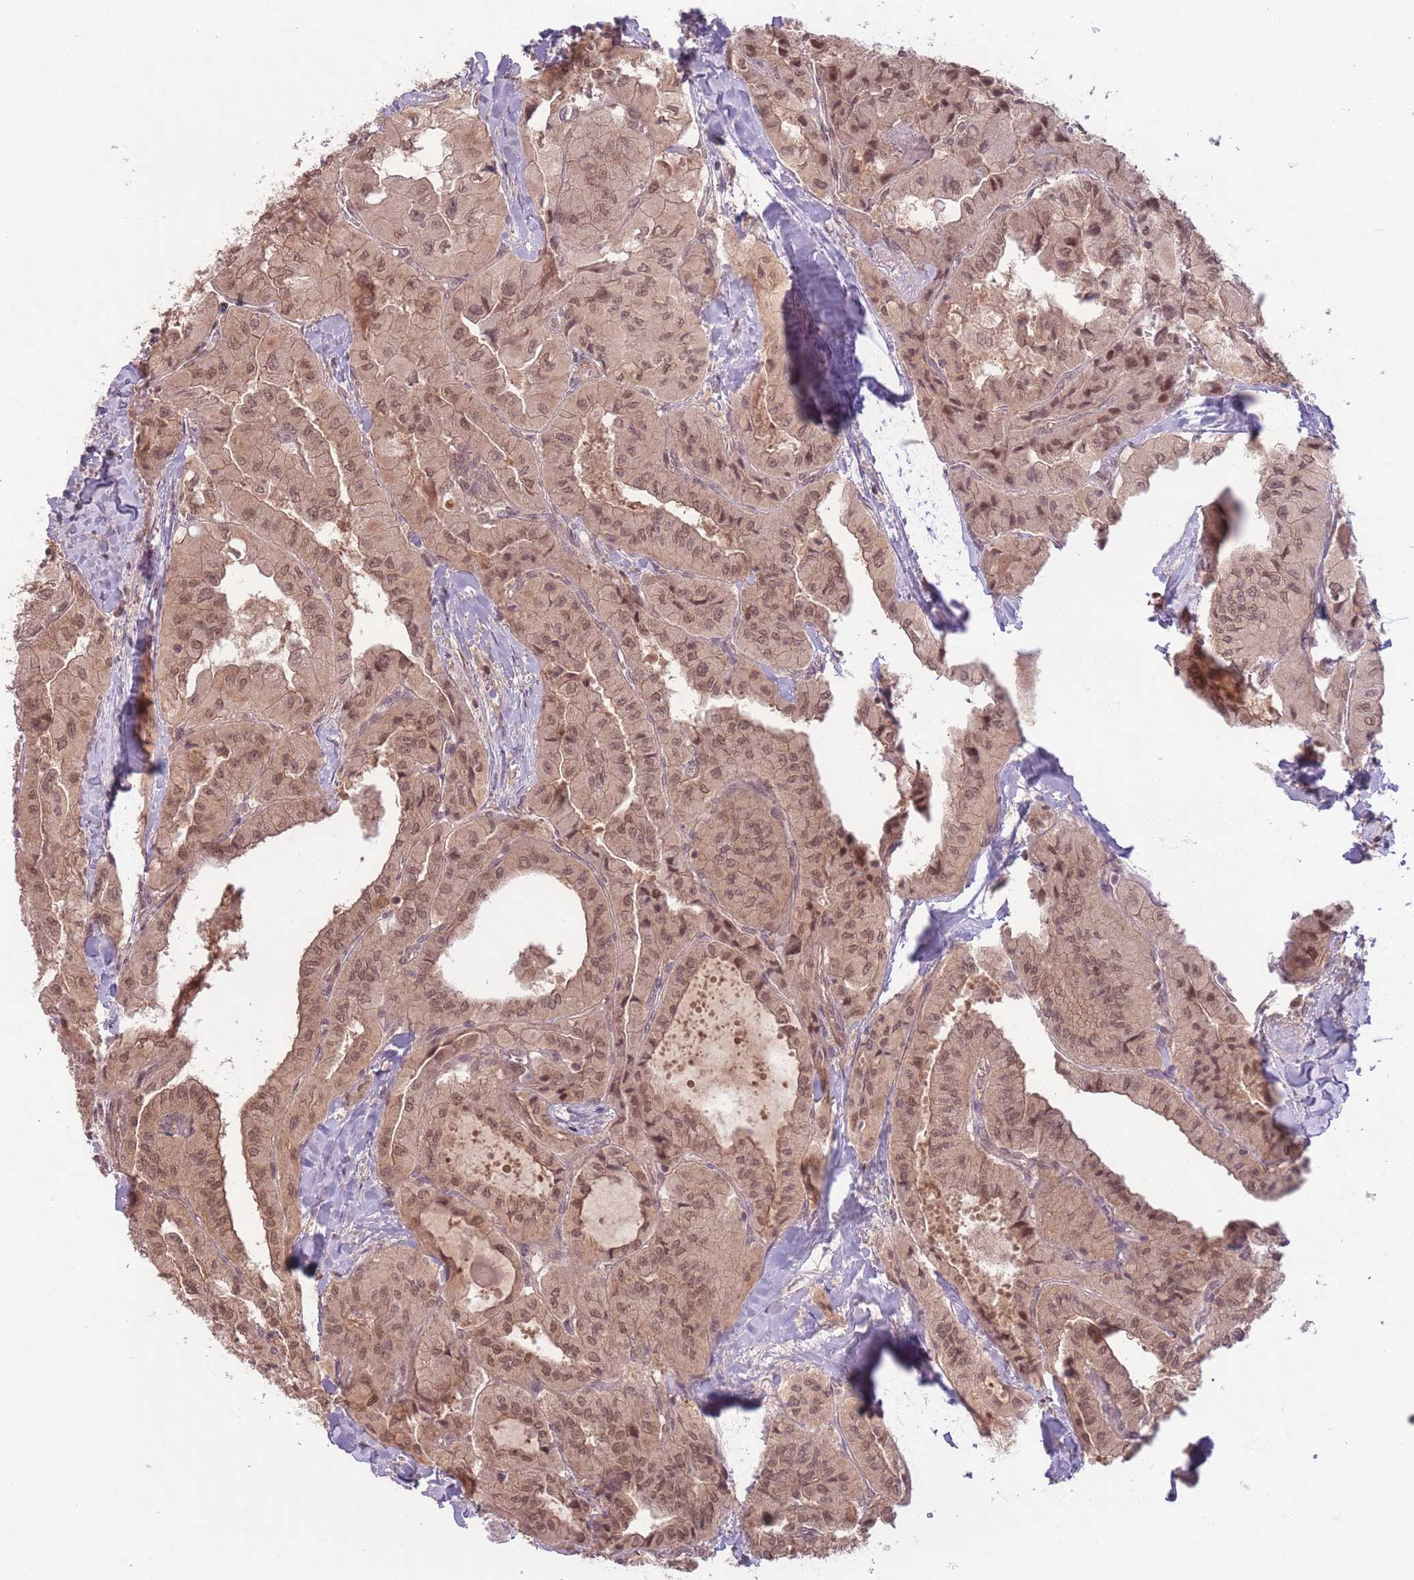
{"staining": {"intensity": "moderate", "quantity": ">75%", "location": "cytoplasmic/membranous,nuclear"}, "tissue": "thyroid cancer", "cell_type": "Tumor cells", "image_type": "cancer", "snomed": [{"axis": "morphology", "description": "Normal tissue, NOS"}, {"axis": "morphology", "description": "Papillary adenocarcinoma, NOS"}, {"axis": "topography", "description": "Thyroid gland"}], "caption": "A brown stain labels moderate cytoplasmic/membranous and nuclear expression of a protein in human papillary adenocarcinoma (thyroid) tumor cells. (DAB IHC with brightfield microscopy, high magnification).", "gene": "CCDC154", "patient": {"sex": "female", "age": 59}}